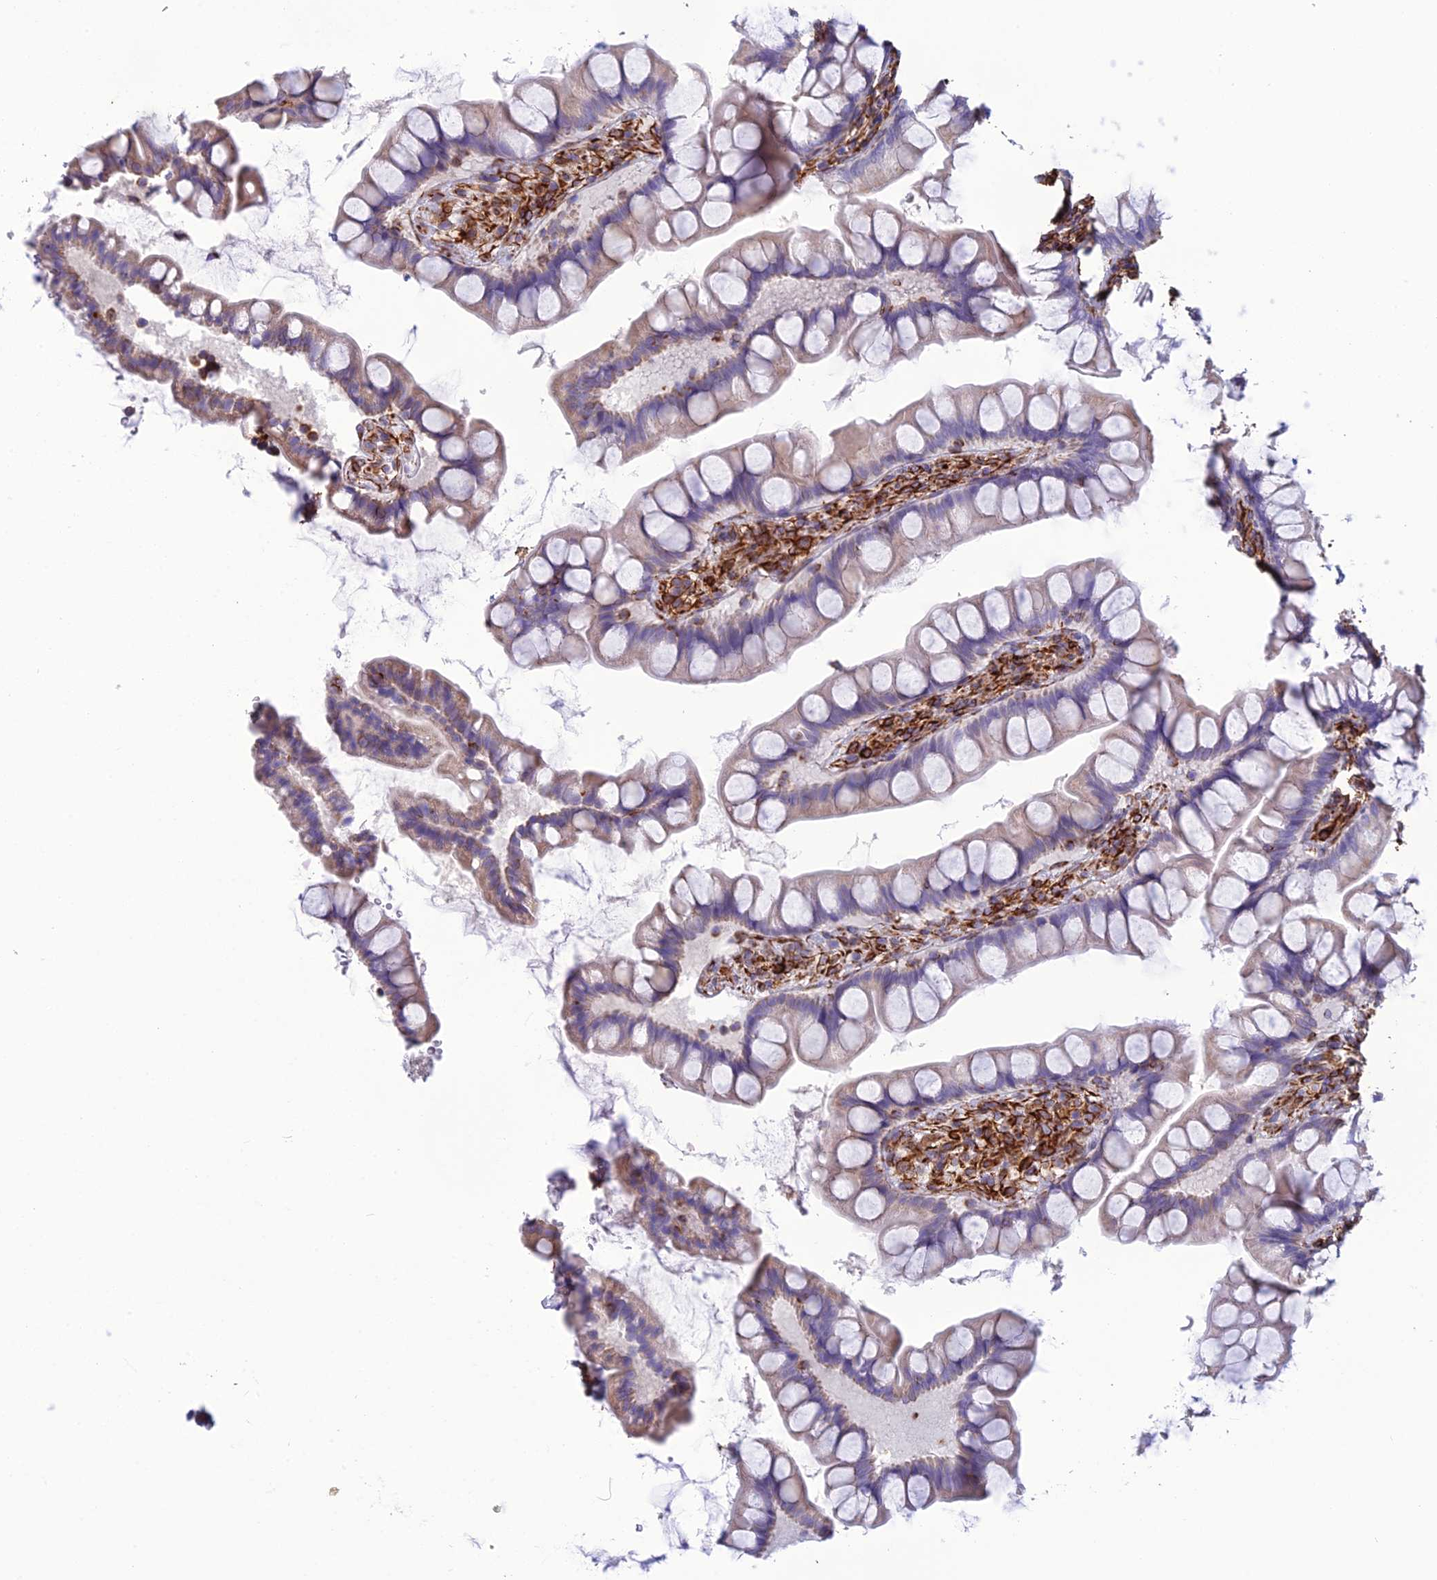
{"staining": {"intensity": "weak", "quantity": ">75%", "location": "cytoplasmic/membranous"}, "tissue": "small intestine", "cell_type": "Glandular cells", "image_type": "normal", "snomed": [{"axis": "morphology", "description": "Normal tissue, NOS"}, {"axis": "topography", "description": "Small intestine"}], "caption": "Glandular cells demonstrate weak cytoplasmic/membranous positivity in about >75% of cells in unremarkable small intestine. The staining was performed using DAB, with brown indicating positive protein expression. Nuclei are stained blue with hematoxylin.", "gene": "FBXL20", "patient": {"sex": "male", "age": 70}}